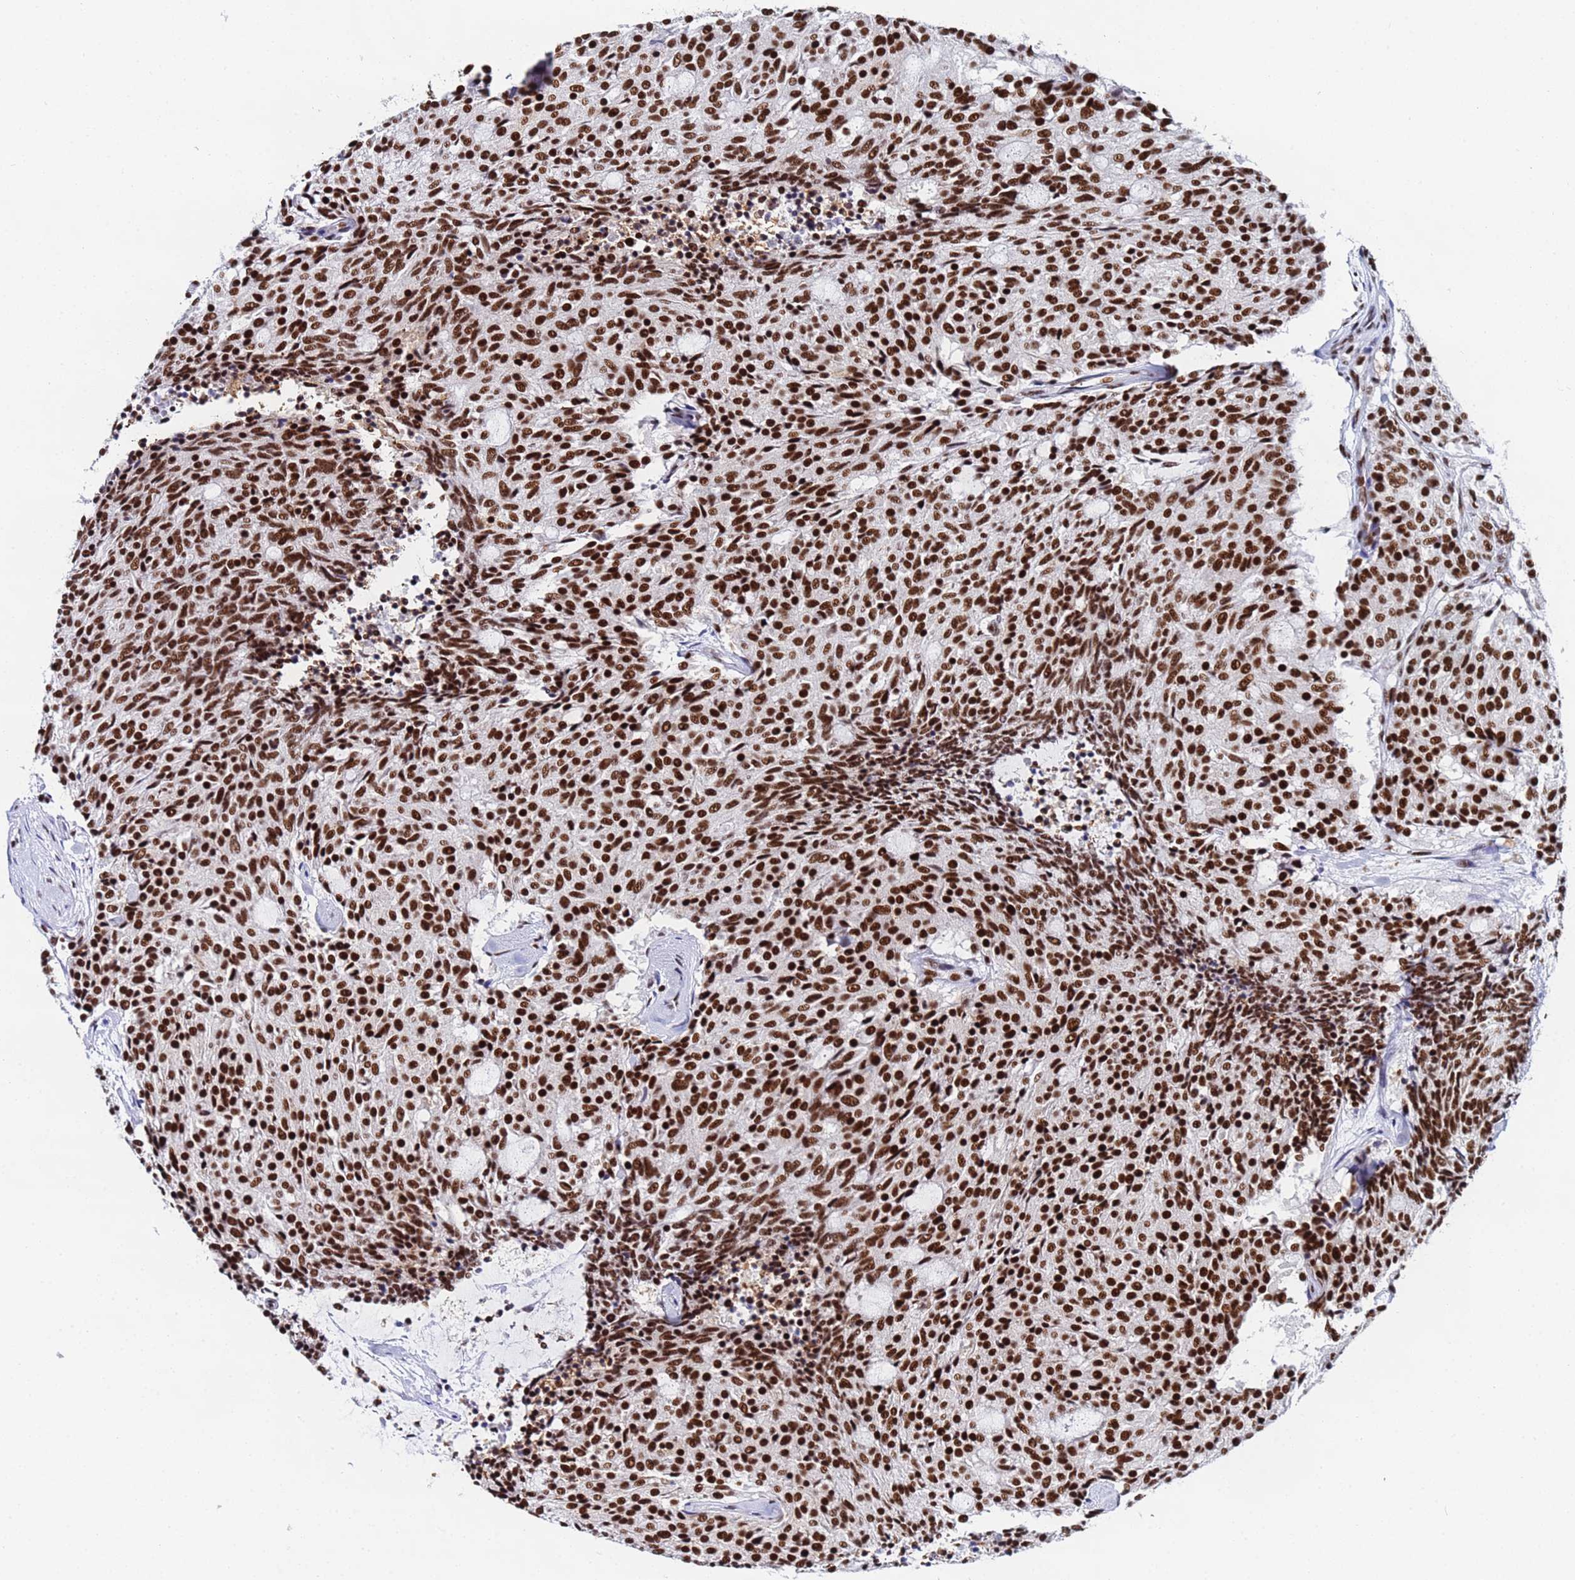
{"staining": {"intensity": "strong", "quantity": ">75%", "location": "nuclear"}, "tissue": "carcinoid", "cell_type": "Tumor cells", "image_type": "cancer", "snomed": [{"axis": "morphology", "description": "Carcinoid, malignant, NOS"}, {"axis": "topography", "description": "Pancreas"}], "caption": "Strong nuclear protein positivity is identified in about >75% of tumor cells in carcinoid.", "gene": "SNRPA1", "patient": {"sex": "female", "age": 54}}